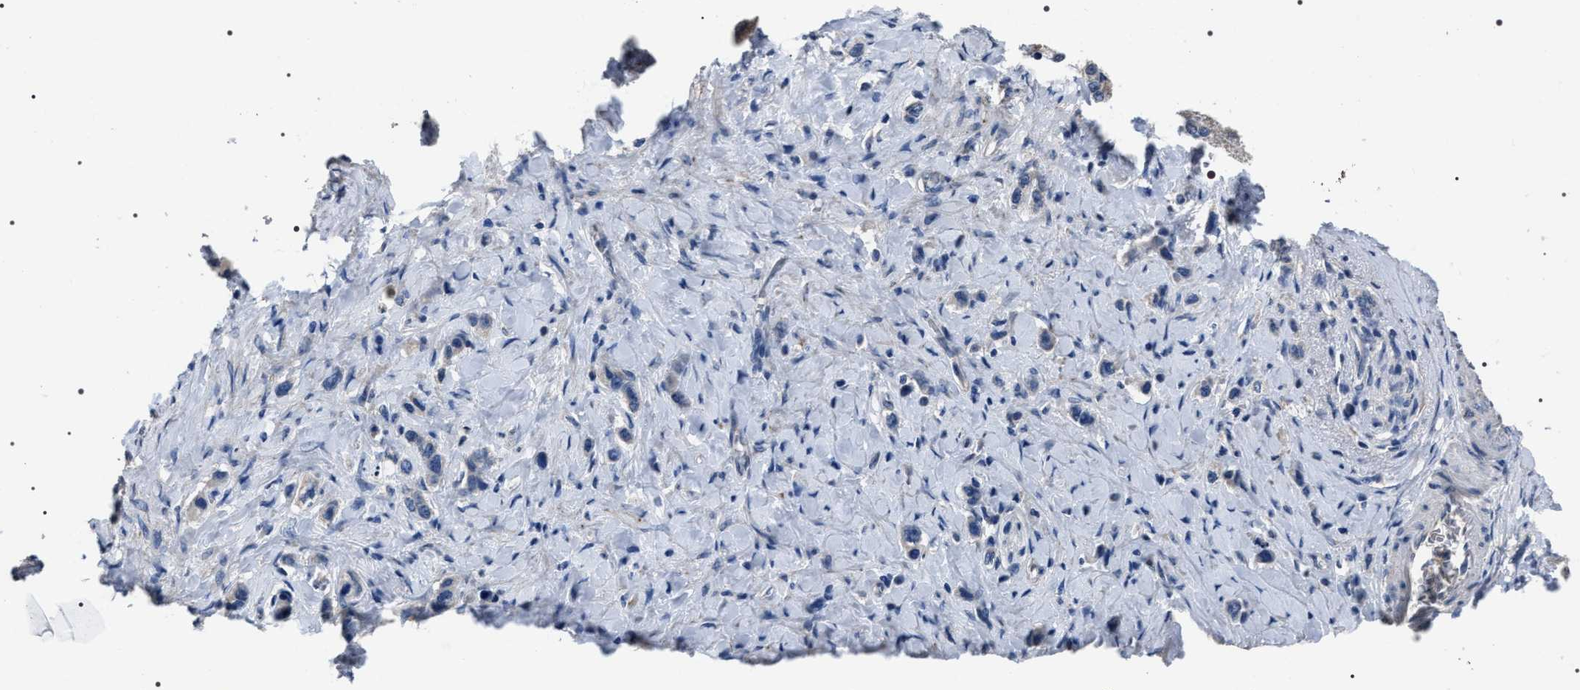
{"staining": {"intensity": "negative", "quantity": "none", "location": "none"}, "tissue": "stomach cancer", "cell_type": "Tumor cells", "image_type": "cancer", "snomed": [{"axis": "morphology", "description": "Adenocarcinoma, NOS"}, {"axis": "topography", "description": "Stomach"}], "caption": "Immunohistochemistry of stomach cancer (adenocarcinoma) exhibits no staining in tumor cells. (Stains: DAB (3,3'-diaminobenzidine) immunohistochemistry (IHC) with hematoxylin counter stain, Microscopy: brightfield microscopy at high magnification).", "gene": "TRIM54", "patient": {"sex": "female", "age": 65}}